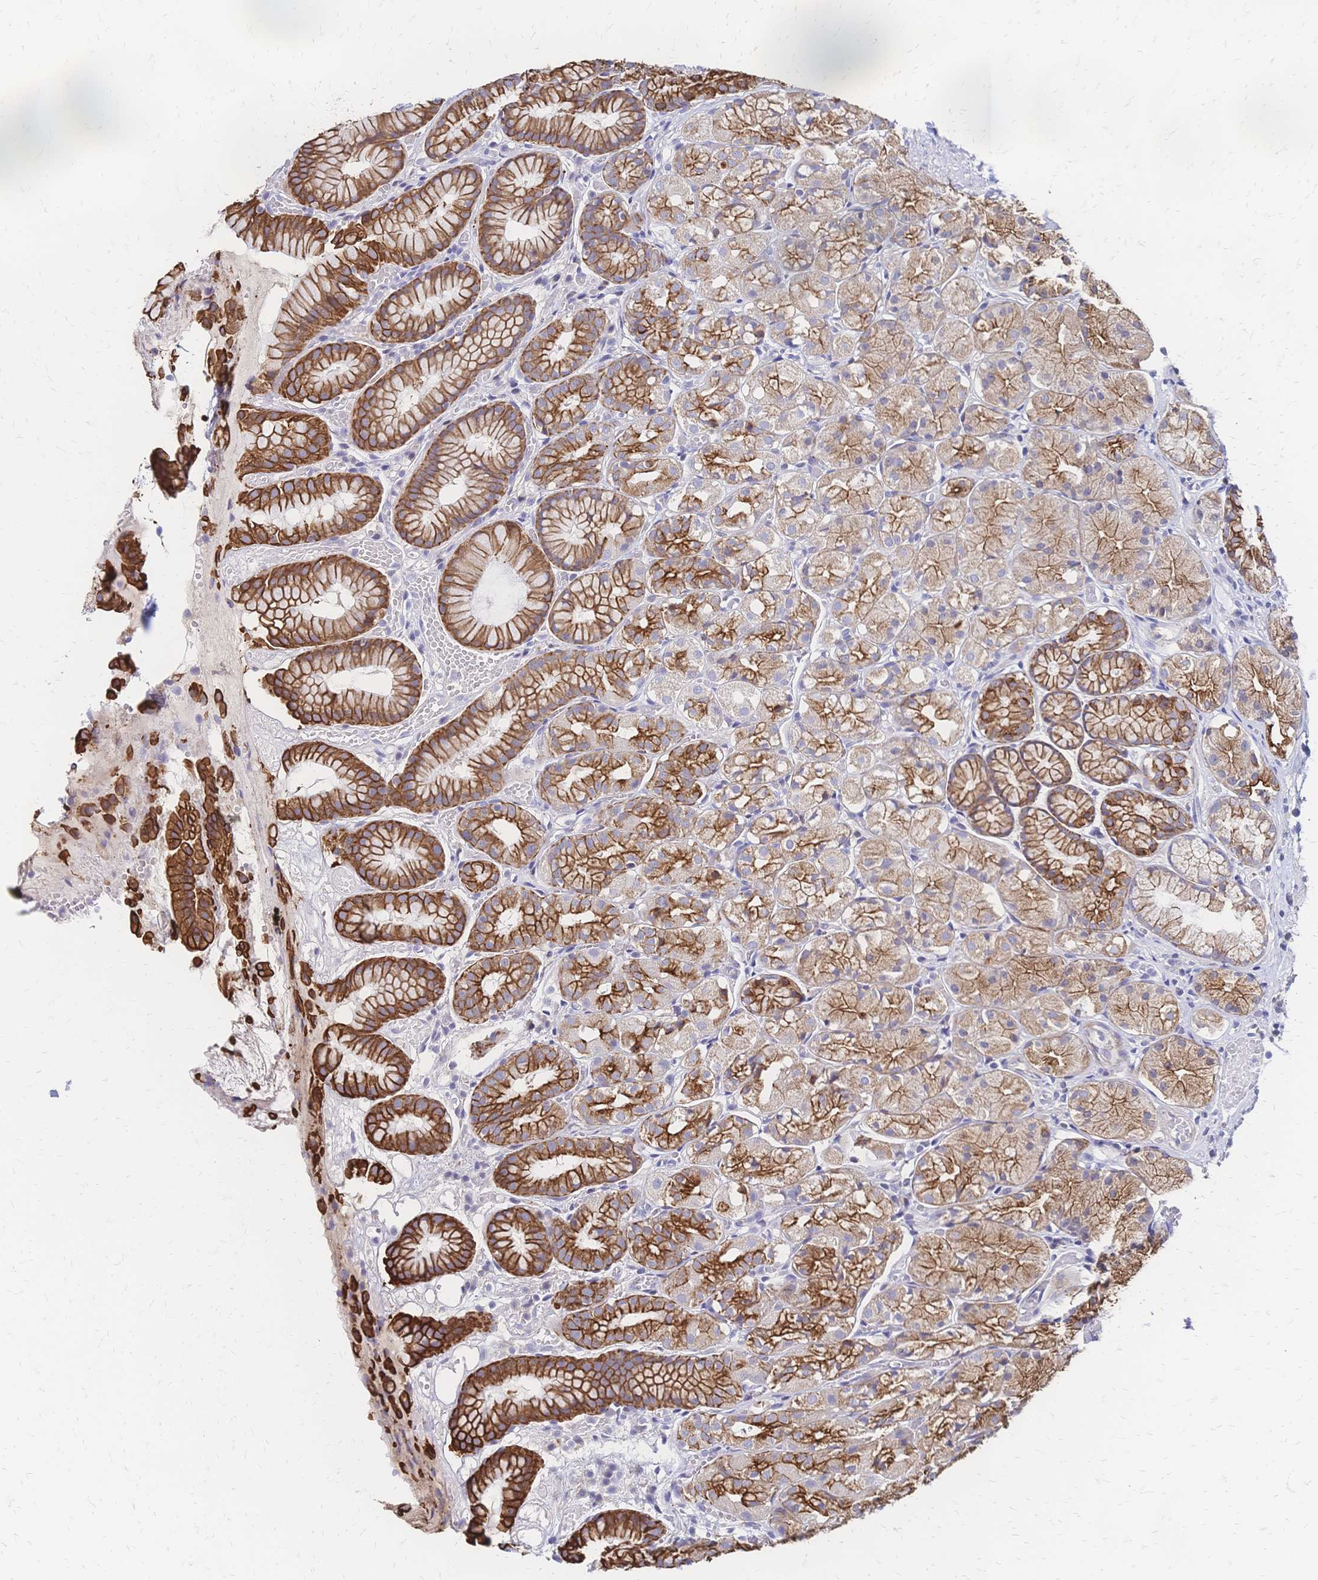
{"staining": {"intensity": "strong", "quantity": ">75%", "location": "cytoplasmic/membranous"}, "tissue": "stomach", "cell_type": "Glandular cells", "image_type": "normal", "snomed": [{"axis": "morphology", "description": "Normal tissue, NOS"}, {"axis": "topography", "description": "Stomach"}], "caption": "IHC photomicrograph of benign human stomach stained for a protein (brown), which demonstrates high levels of strong cytoplasmic/membranous expression in approximately >75% of glandular cells.", "gene": "DTNB", "patient": {"sex": "male", "age": 70}}